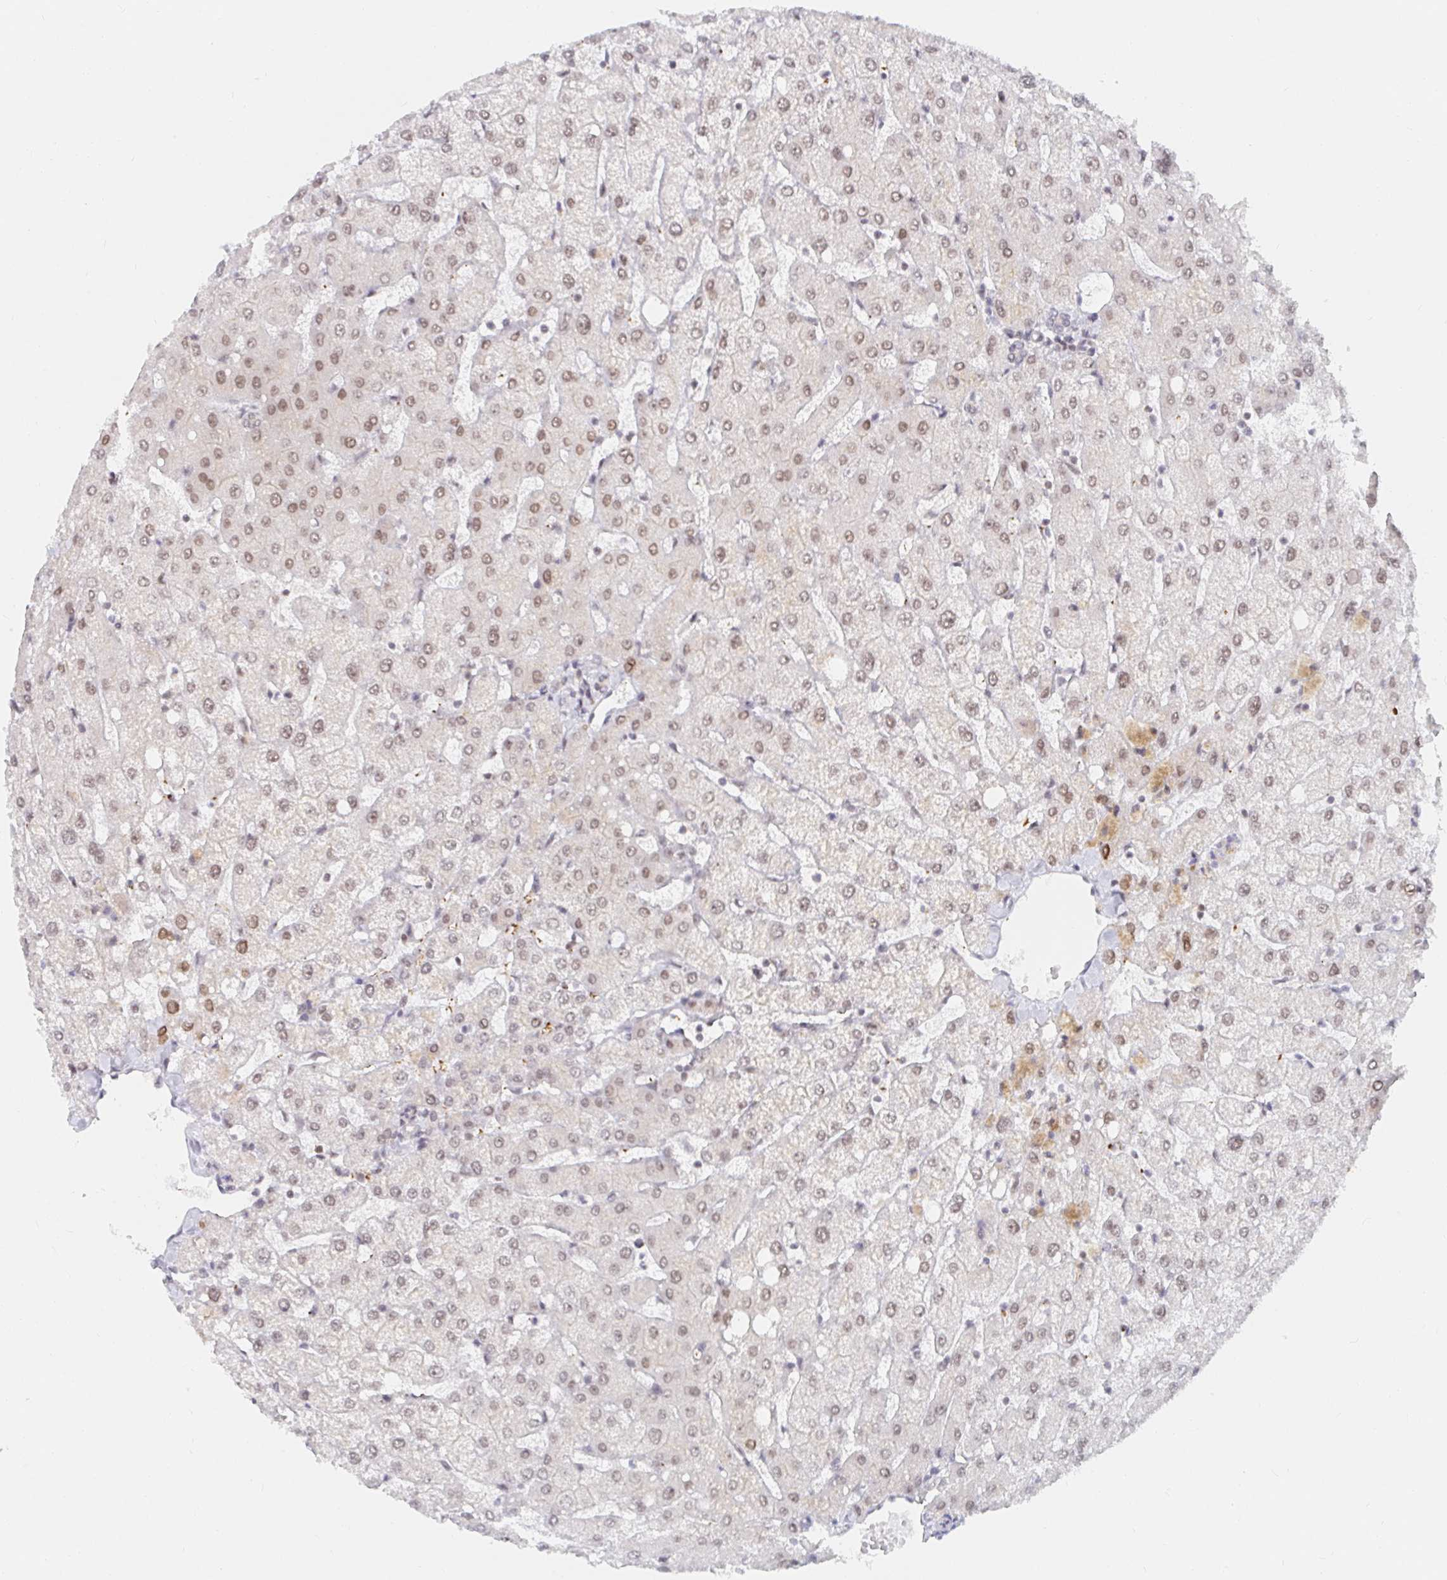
{"staining": {"intensity": "negative", "quantity": "none", "location": "none"}, "tissue": "liver", "cell_type": "Cholangiocytes", "image_type": "normal", "snomed": [{"axis": "morphology", "description": "Normal tissue, NOS"}, {"axis": "topography", "description": "Liver"}], "caption": "High magnification brightfield microscopy of benign liver stained with DAB (brown) and counterstained with hematoxylin (blue): cholangiocytes show no significant positivity.", "gene": "CHD2", "patient": {"sex": "female", "age": 54}}